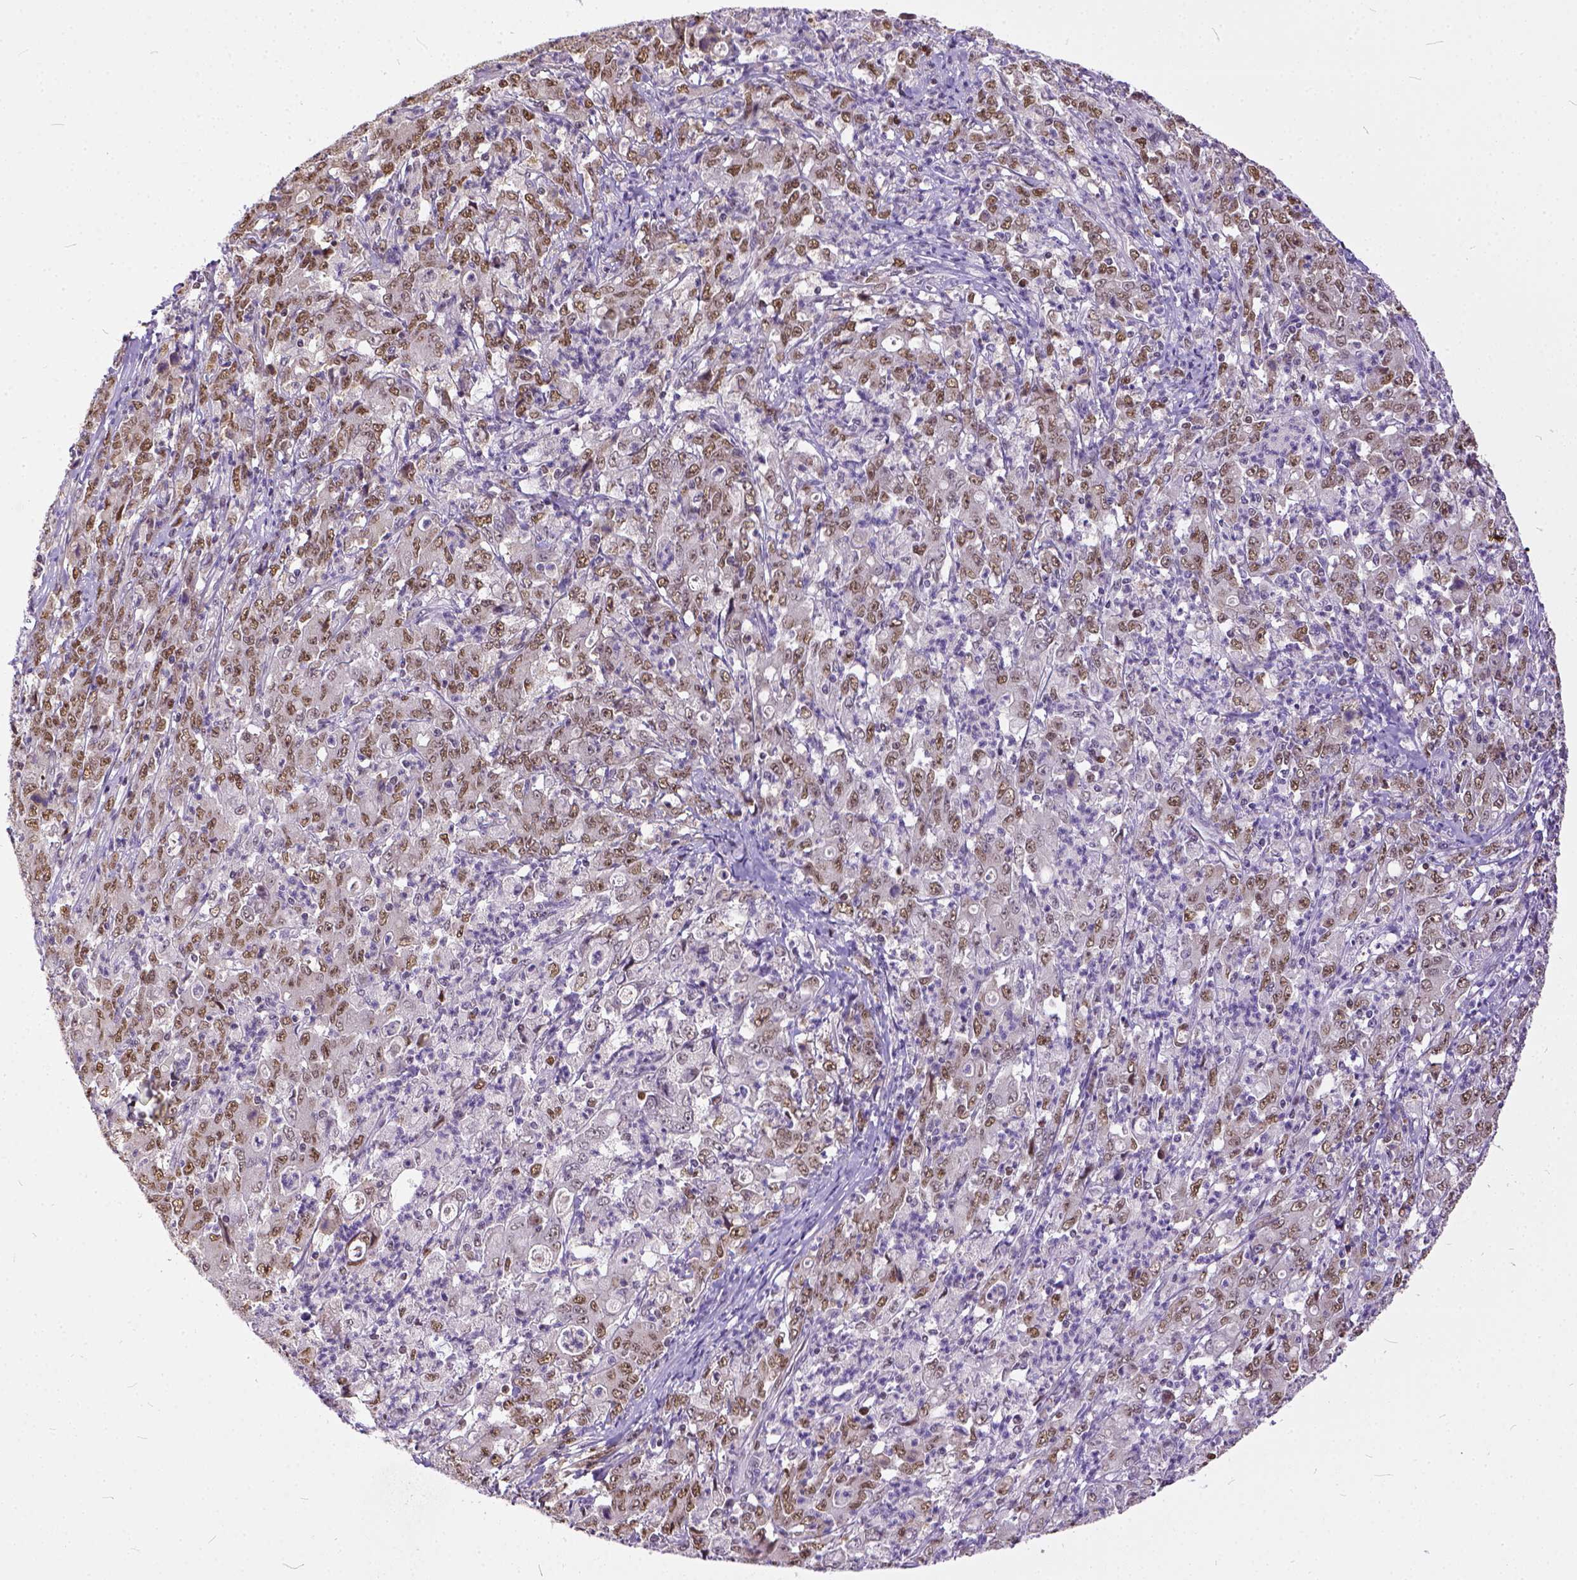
{"staining": {"intensity": "weak", "quantity": ">75%", "location": "nuclear"}, "tissue": "stomach cancer", "cell_type": "Tumor cells", "image_type": "cancer", "snomed": [{"axis": "morphology", "description": "Adenocarcinoma, NOS"}, {"axis": "topography", "description": "Stomach, lower"}], "caption": "Immunohistochemical staining of human adenocarcinoma (stomach) shows low levels of weak nuclear staining in approximately >75% of tumor cells.", "gene": "ERCC1", "patient": {"sex": "female", "age": 71}}